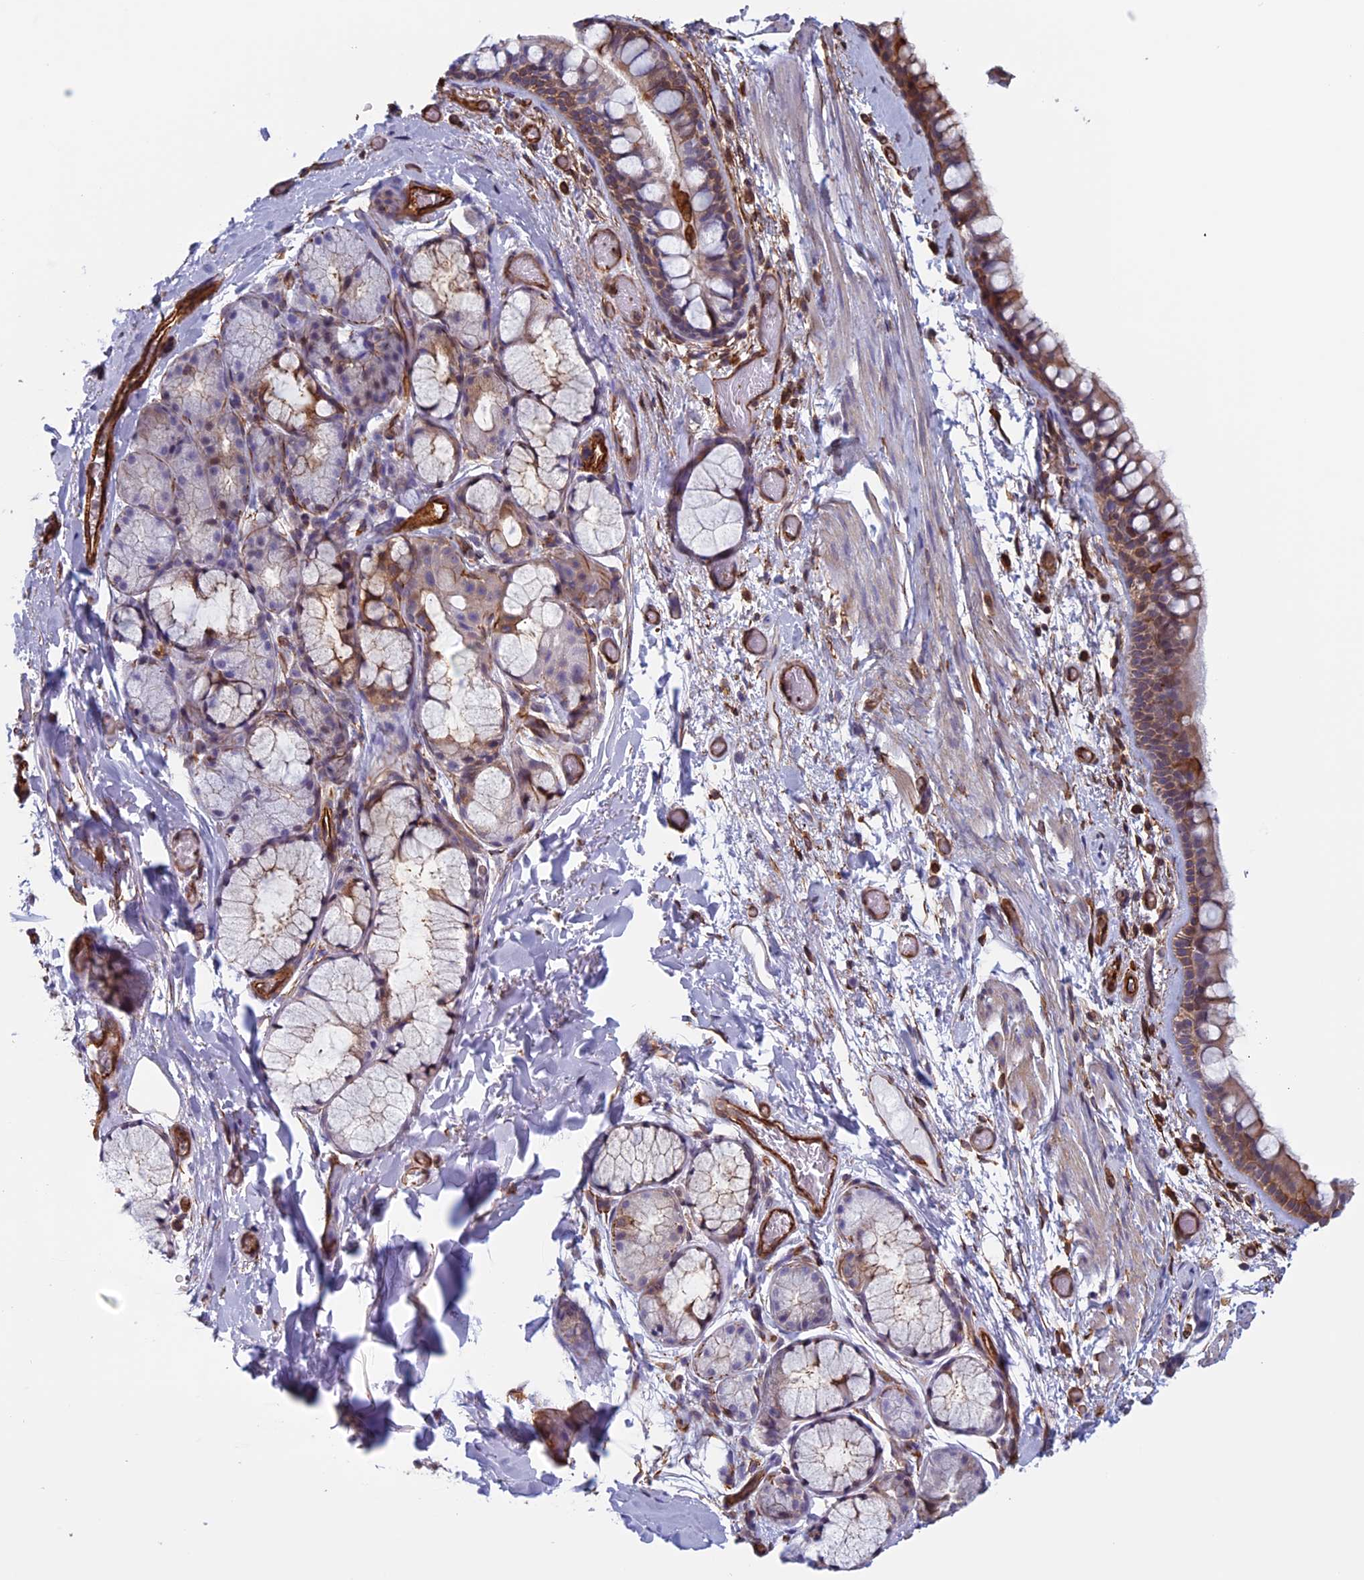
{"staining": {"intensity": "moderate", "quantity": ">75%", "location": "cytoplasmic/membranous"}, "tissue": "bronchus", "cell_type": "Respiratory epithelial cells", "image_type": "normal", "snomed": [{"axis": "morphology", "description": "Normal tissue, NOS"}, {"axis": "topography", "description": "Bronchus"}], "caption": "High-magnification brightfield microscopy of benign bronchus stained with DAB (brown) and counterstained with hematoxylin (blue). respiratory epithelial cells exhibit moderate cytoplasmic/membranous expression is appreciated in about>75% of cells.", "gene": "ANGPTL2", "patient": {"sex": "male", "age": 65}}